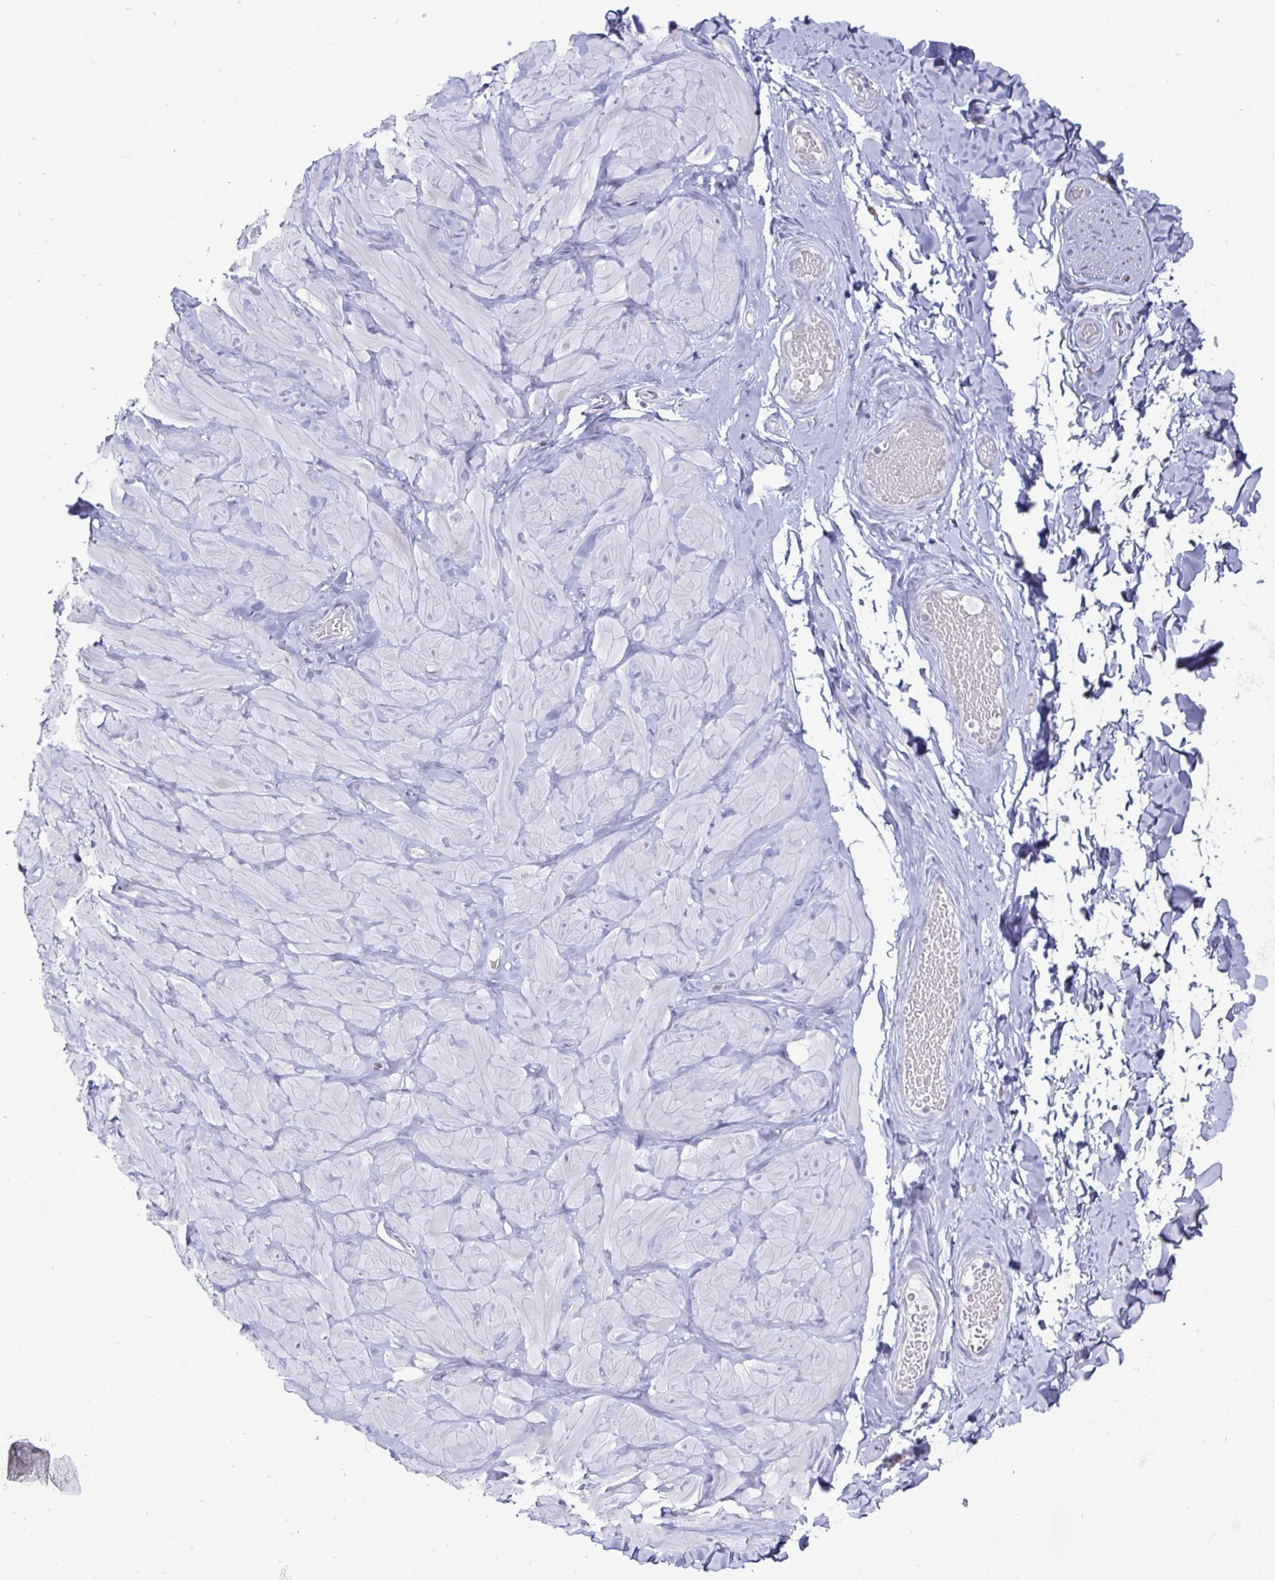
{"staining": {"intensity": "negative", "quantity": "none", "location": "none"}, "tissue": "adipose tissue", "cell_type": "Adipocytes", "image_type": "normal", "snomed": [{"axis": "morphology", "description": "Normal tissue, NOS"}, {"axis": "topography", "description": "Soft tissue"}, {"axis": "topography", "description": "Adipose tissue"}, {"axis": "topography", "description": "Vascular tissue"}, {"axis": "topography", "description": "Peripheral nerve tissue"}], "caption": "Immunohistochemistry (IHC) photomicrograph of normal adipose tissue: human adipose tissue stained with DAB exhibits no significant protein staining in adipocytes.", "gene": "OOSP2", "patient": {"sex": "male", "age": 29}}